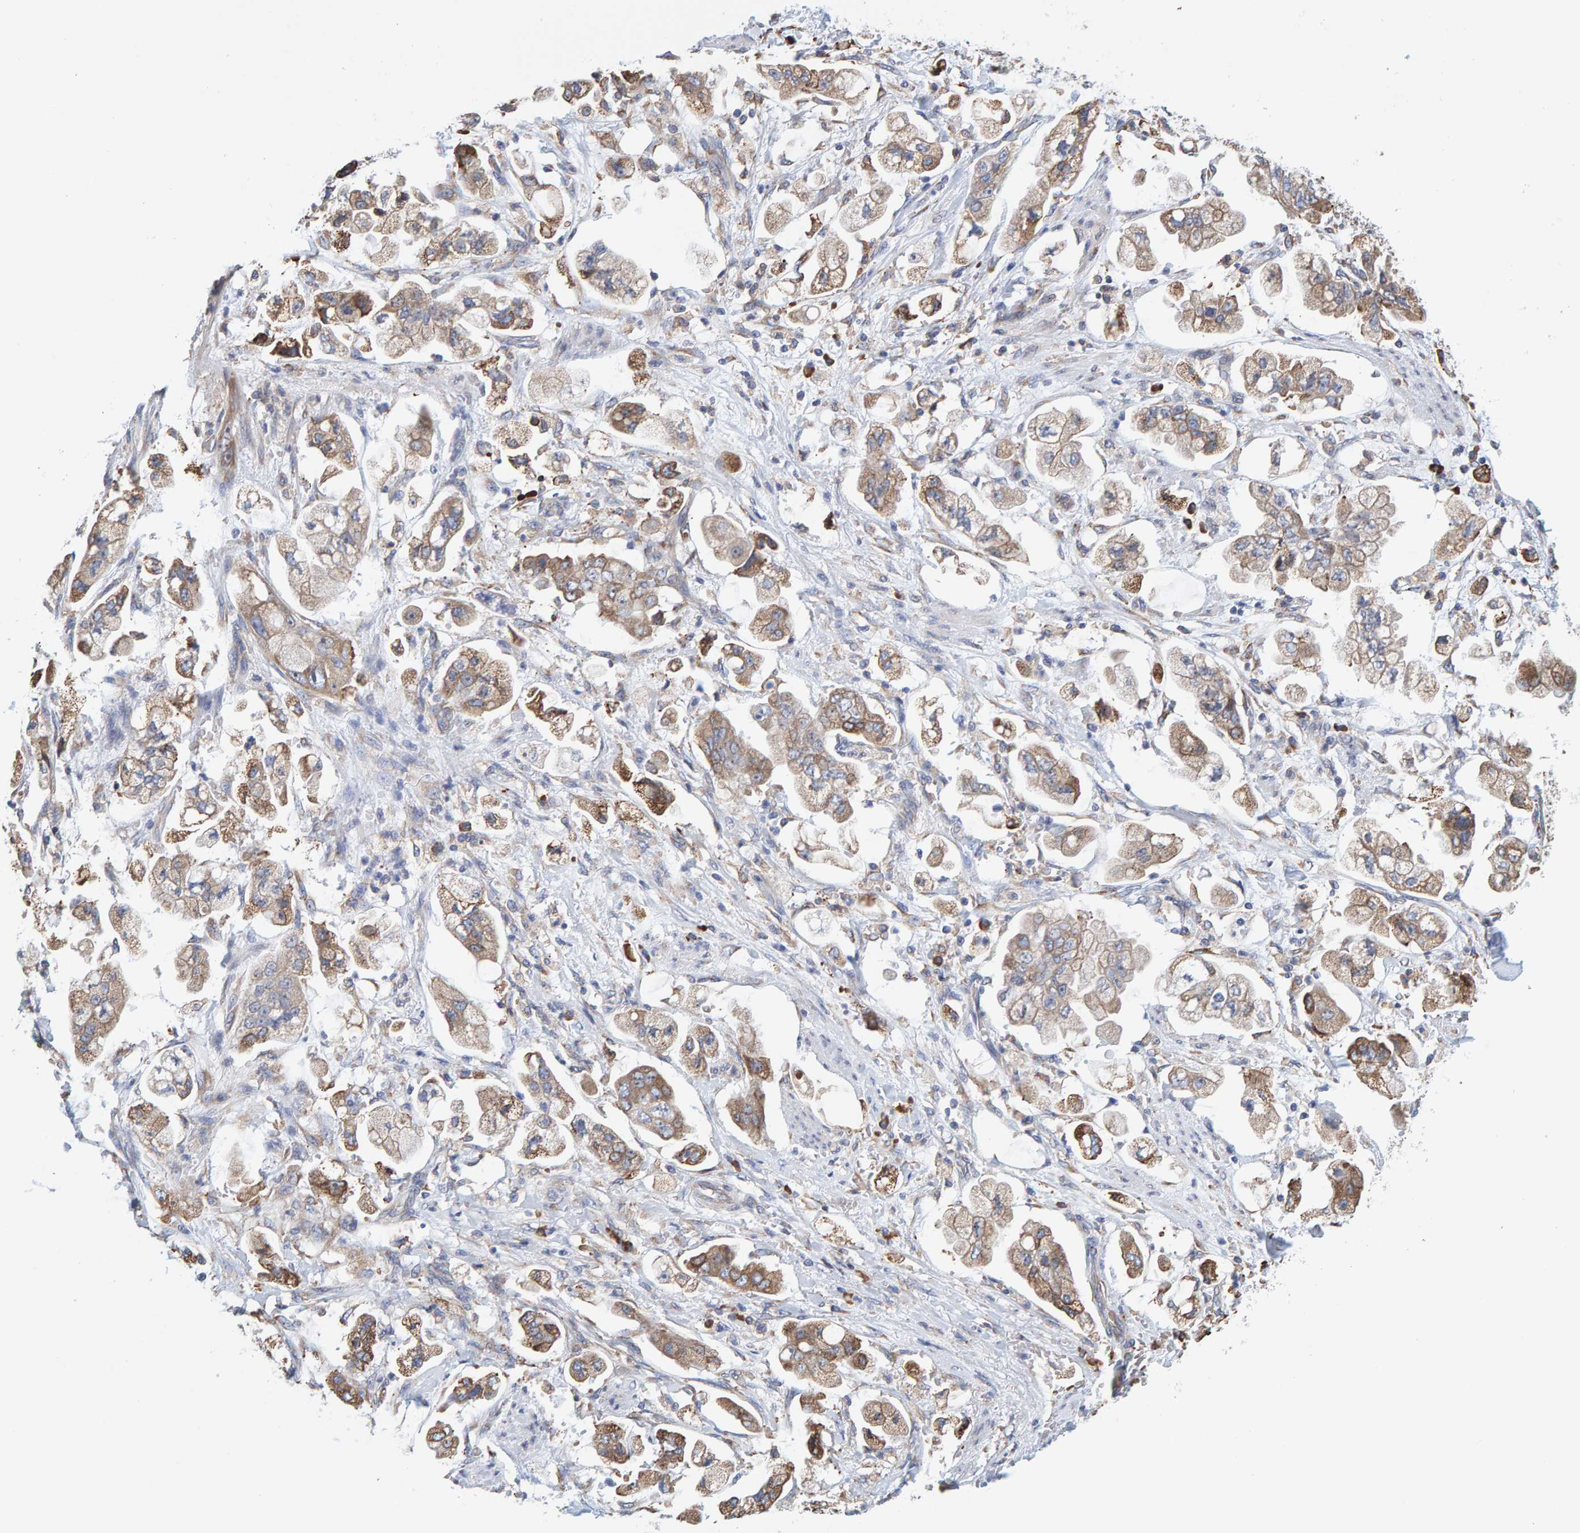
{"staining": {"intensity": "moderate", "quantity": ">75%", "location": "cytoplasmic/membranous"}, "tissue": "stomach cancer", "cell_type": "Tumor cells", "image_type": "cancer", "snomed": [{"axis": "morphology", "description": "Adenocarcinoma, NOS"}, {"axis": "topography", "description": "Stomach"}], "caption": "This is an image of IHC staining of stomach cancer, which shows moderate staining in the cytoplasmic/membranous of tumor cells.", "gene": "SGPL1", "patient": {"sex": "male", "age": 62}}